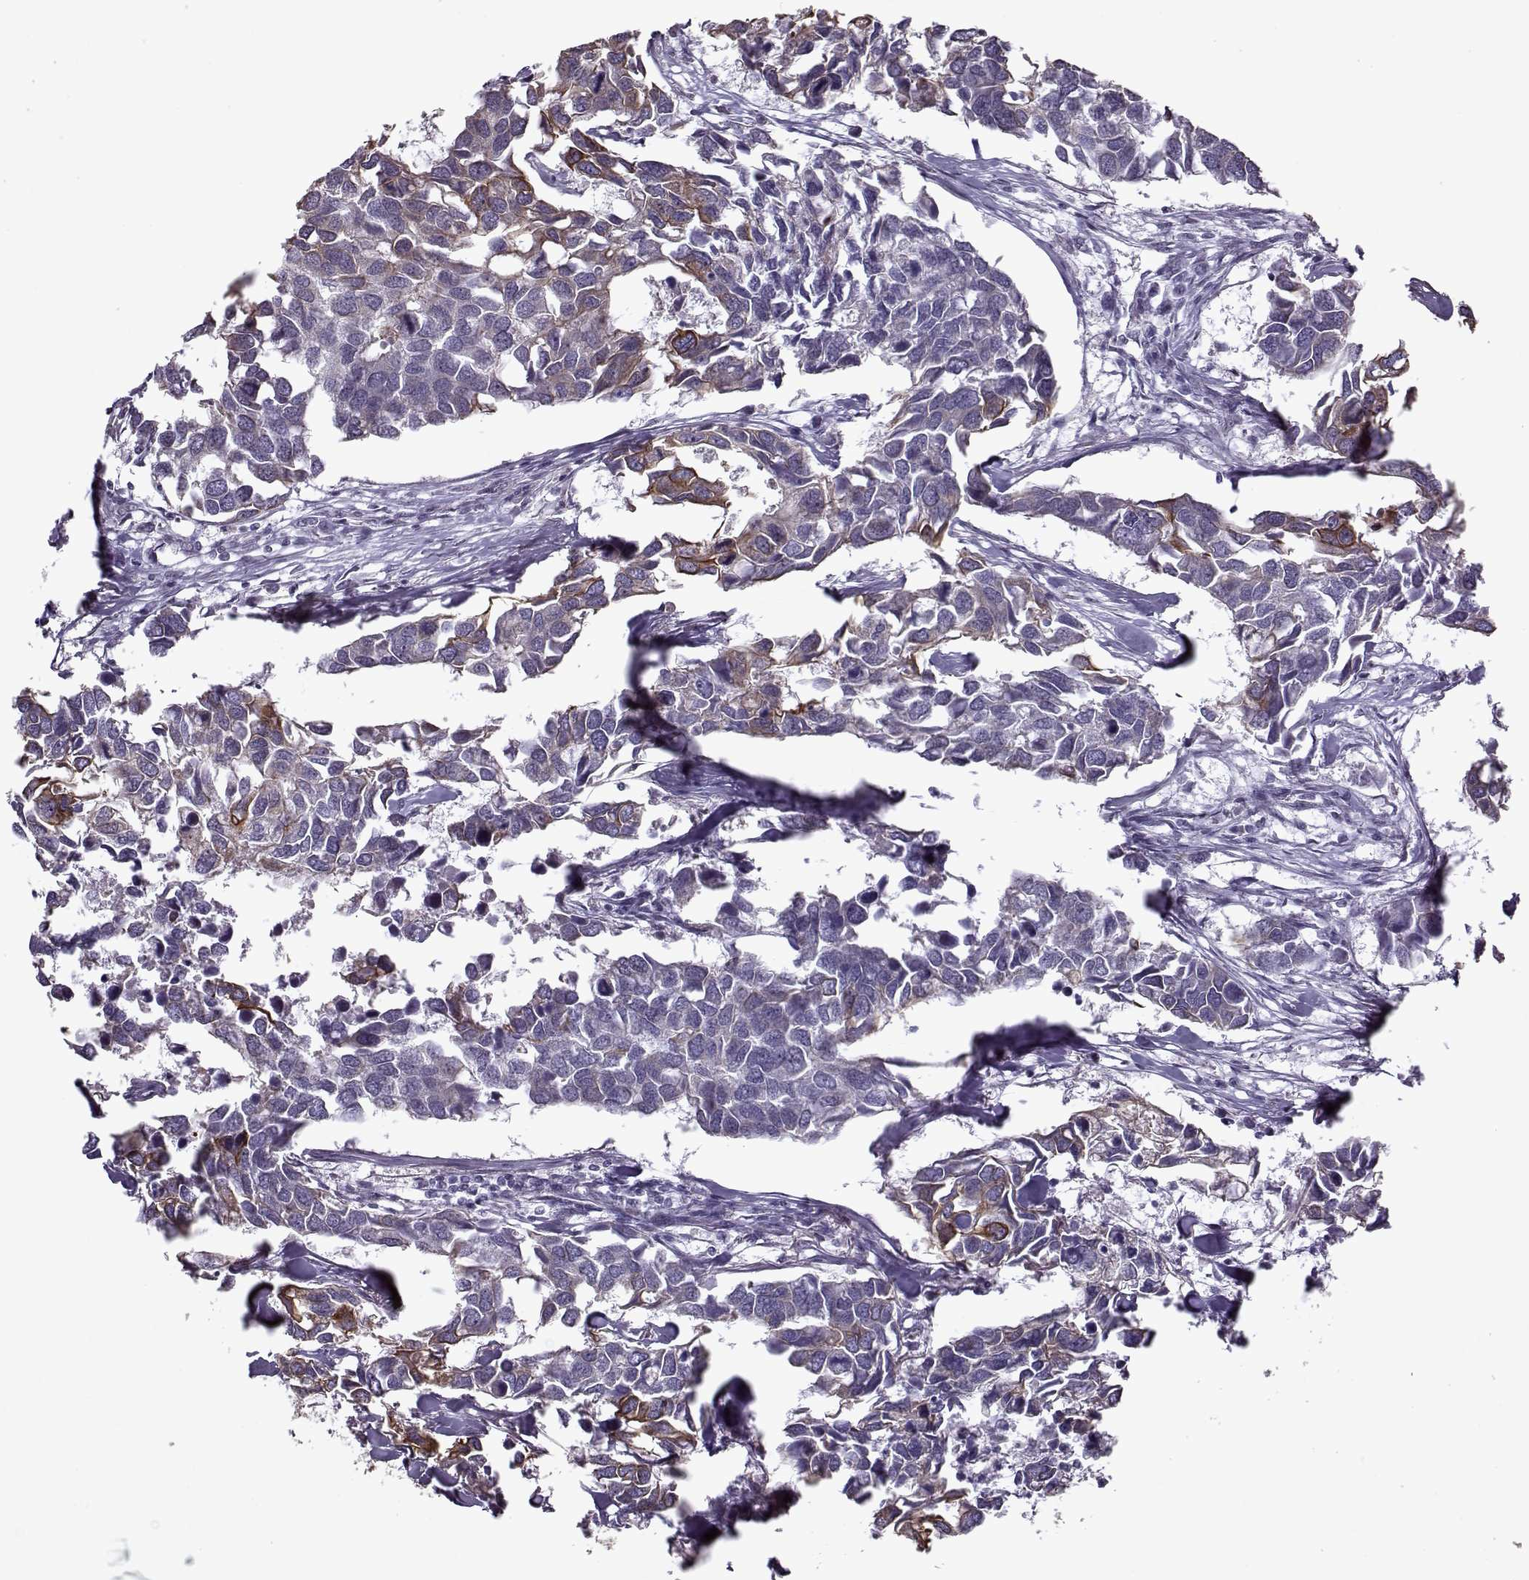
{"staining": {"intensity": "moderate", "quantity": "<25%", "location": "cytoplasmic/membranous"}, "tissue": "breast cancer", "cell_type": "Tumor cells", "image_type": "cancer", "snomed": [{"axis": "morphology", "description": "Duct carcinoma"}, {"axis": "topography", "description": "Breast"}], "caption": "Breast cancer tissue displays moderate cytoplasmic/membranous staining in about <25% of tumor cells The staining is performed using DAB (3,3'-diaminobenzidine) brown chromogen to label protein expression. The nuclei are counter-stained blue using hematoxylin.", "gene": "KRT9", "patient": {"sex": "female", "age": 83}}